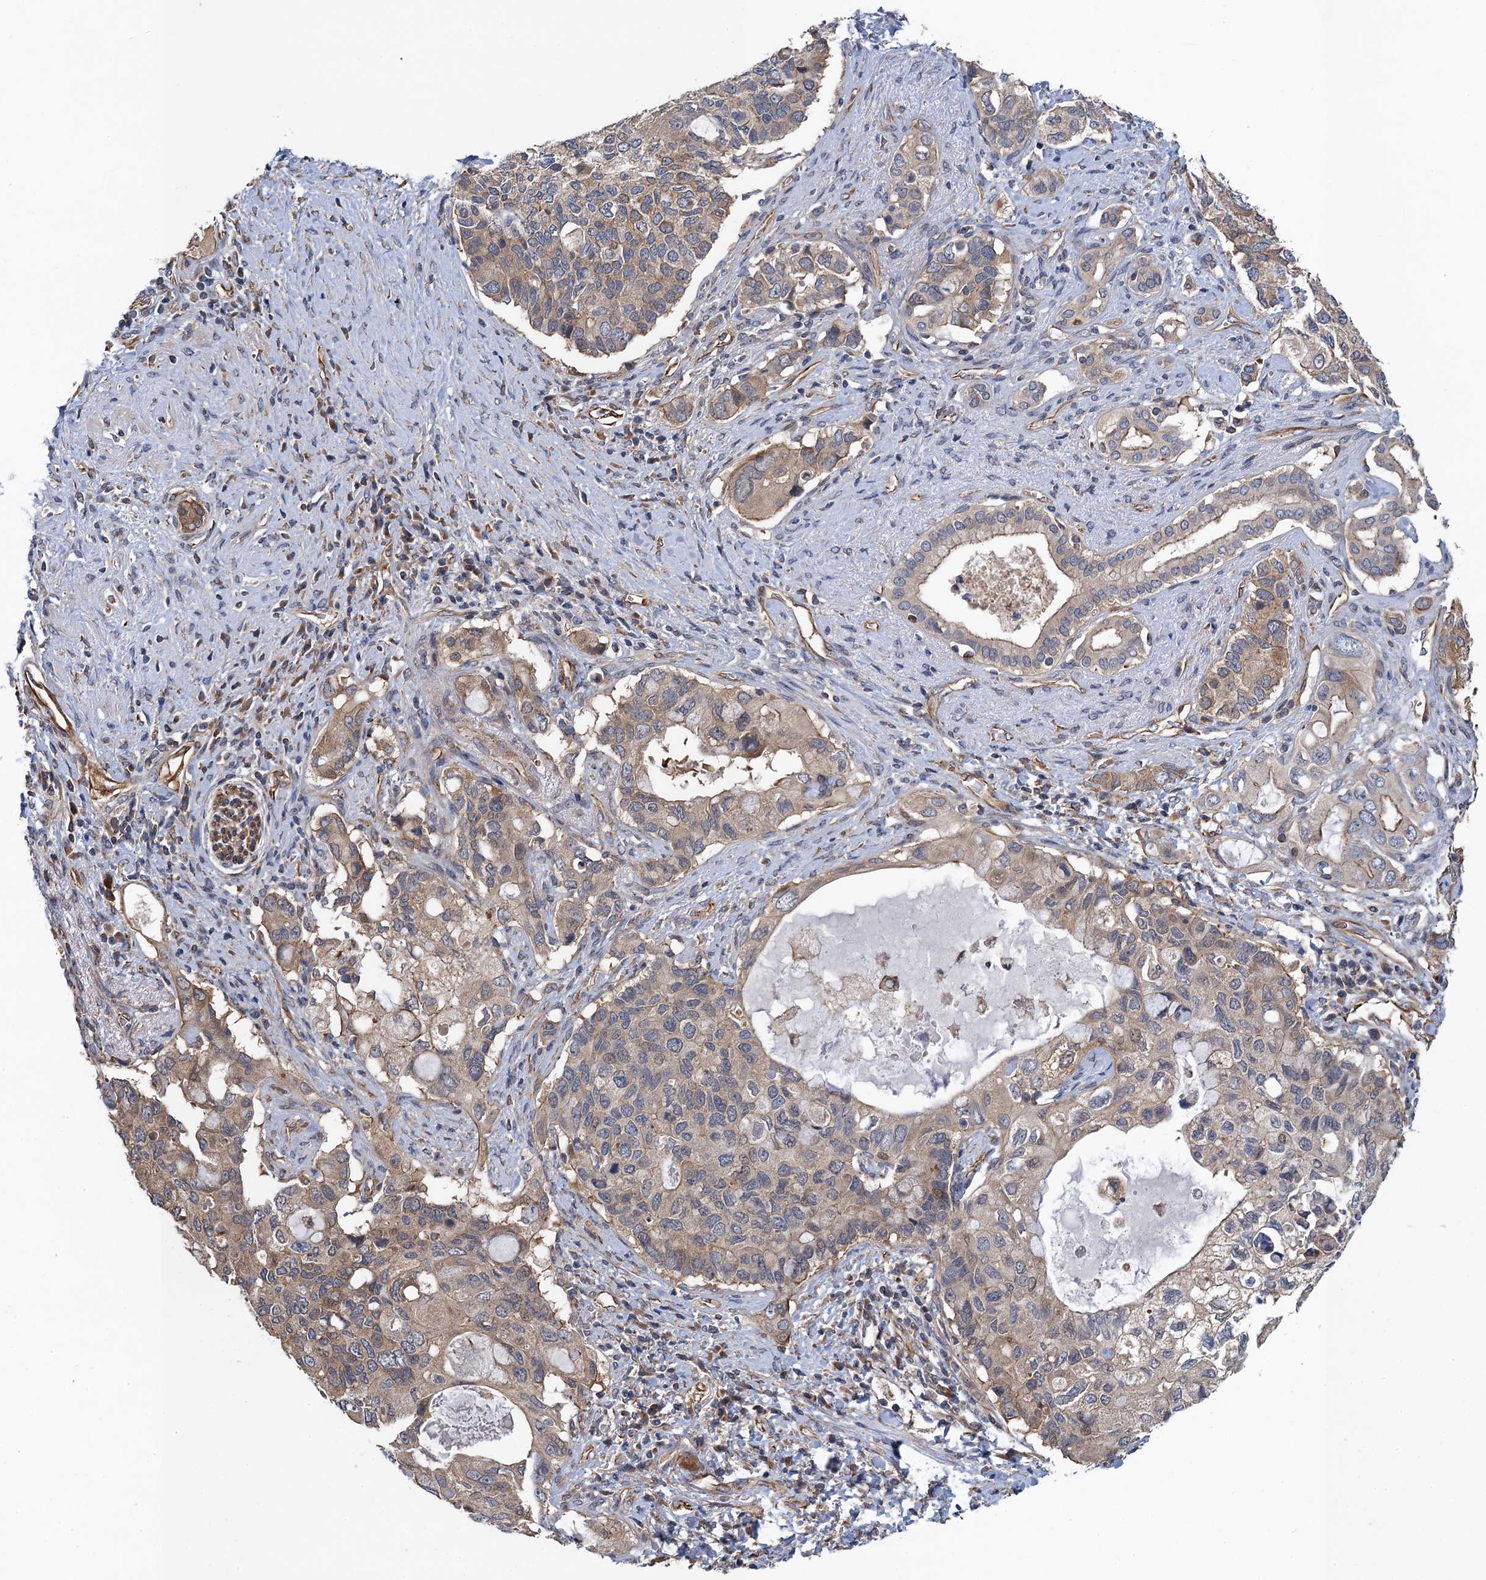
{"staining": {"intensity": "weak", "quantity": ">75%", "location": "cytoplasmic/membranous"}, "tissue": "pancreatic cancer", "cell_type": "Tumor cells", "image_type": "cancer", "snomed": [{"axis": "morphology", "description": "Adenocarcinoma, NOS"}, {"axis": "topography", "description": "Pancreas"}], "caption": "The micrograph reveals a brown stain indicating the presence of a protein in the cytoplasmic/membranous of tumor cells in pancreatic adenocarcinoma.", "gene": "PJA2", "patient": {"sex": "female", "age": 56}}